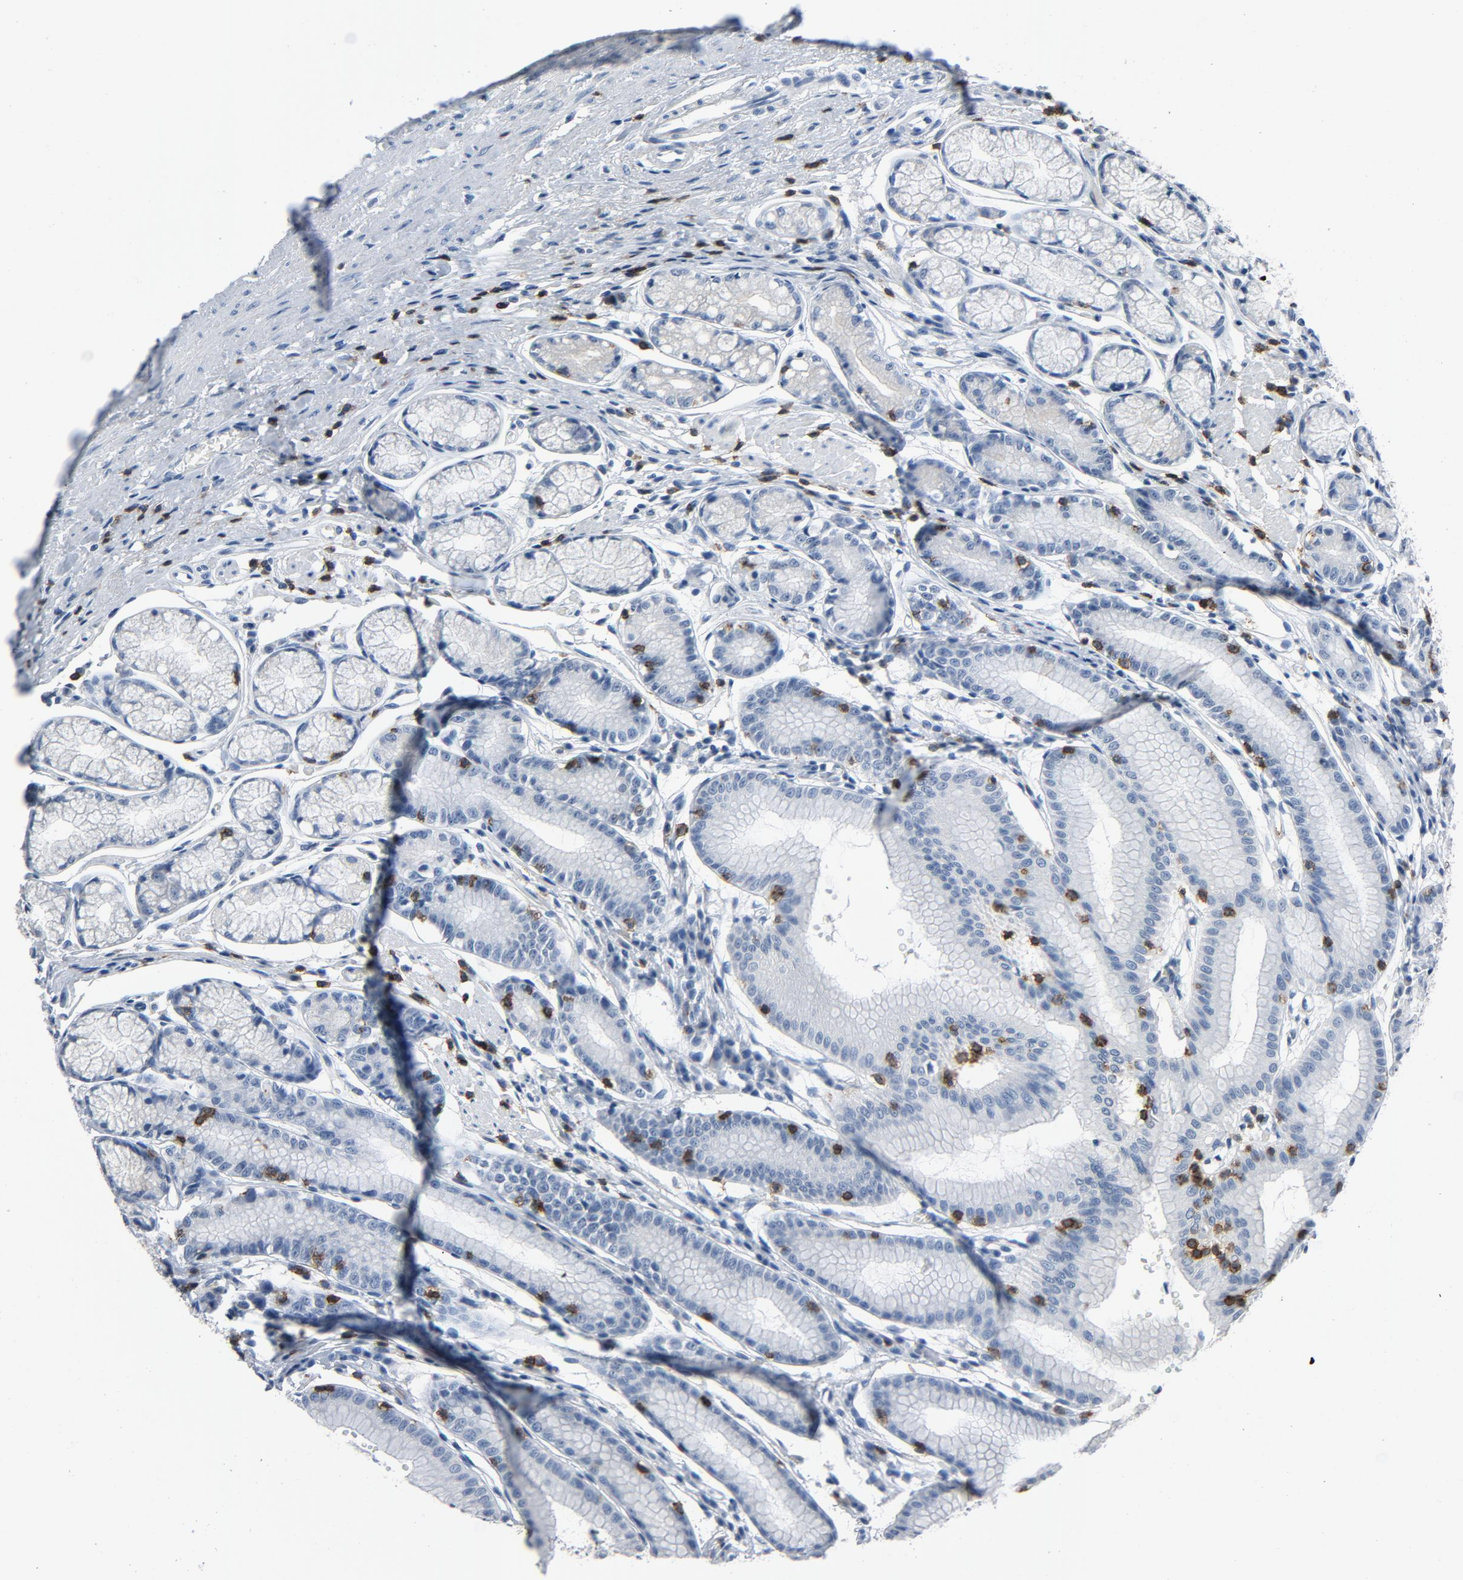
{"staining": {"intensity": "negative", "quantity": "none", "location": "none"}, "tissue": "stomach", "cell_type": "Glandular cells", "image_type": "normal", "snomed": [{"axis": "morphology", "description": "Normal tissue, NOS"}, {"axis": "morphology", "description": "Inflammation, NOS"}, {"axis": "topography", "description": "Stomach, lower"}], "caption": "A photomicrograph of human stomach is negative for staining in glandular cells. (Brightfield microscopy of DAB immunohistochemistry (IHC) at high magnification).", "gene": "LCK", "patient": {"sex": "male", "age": 59}}